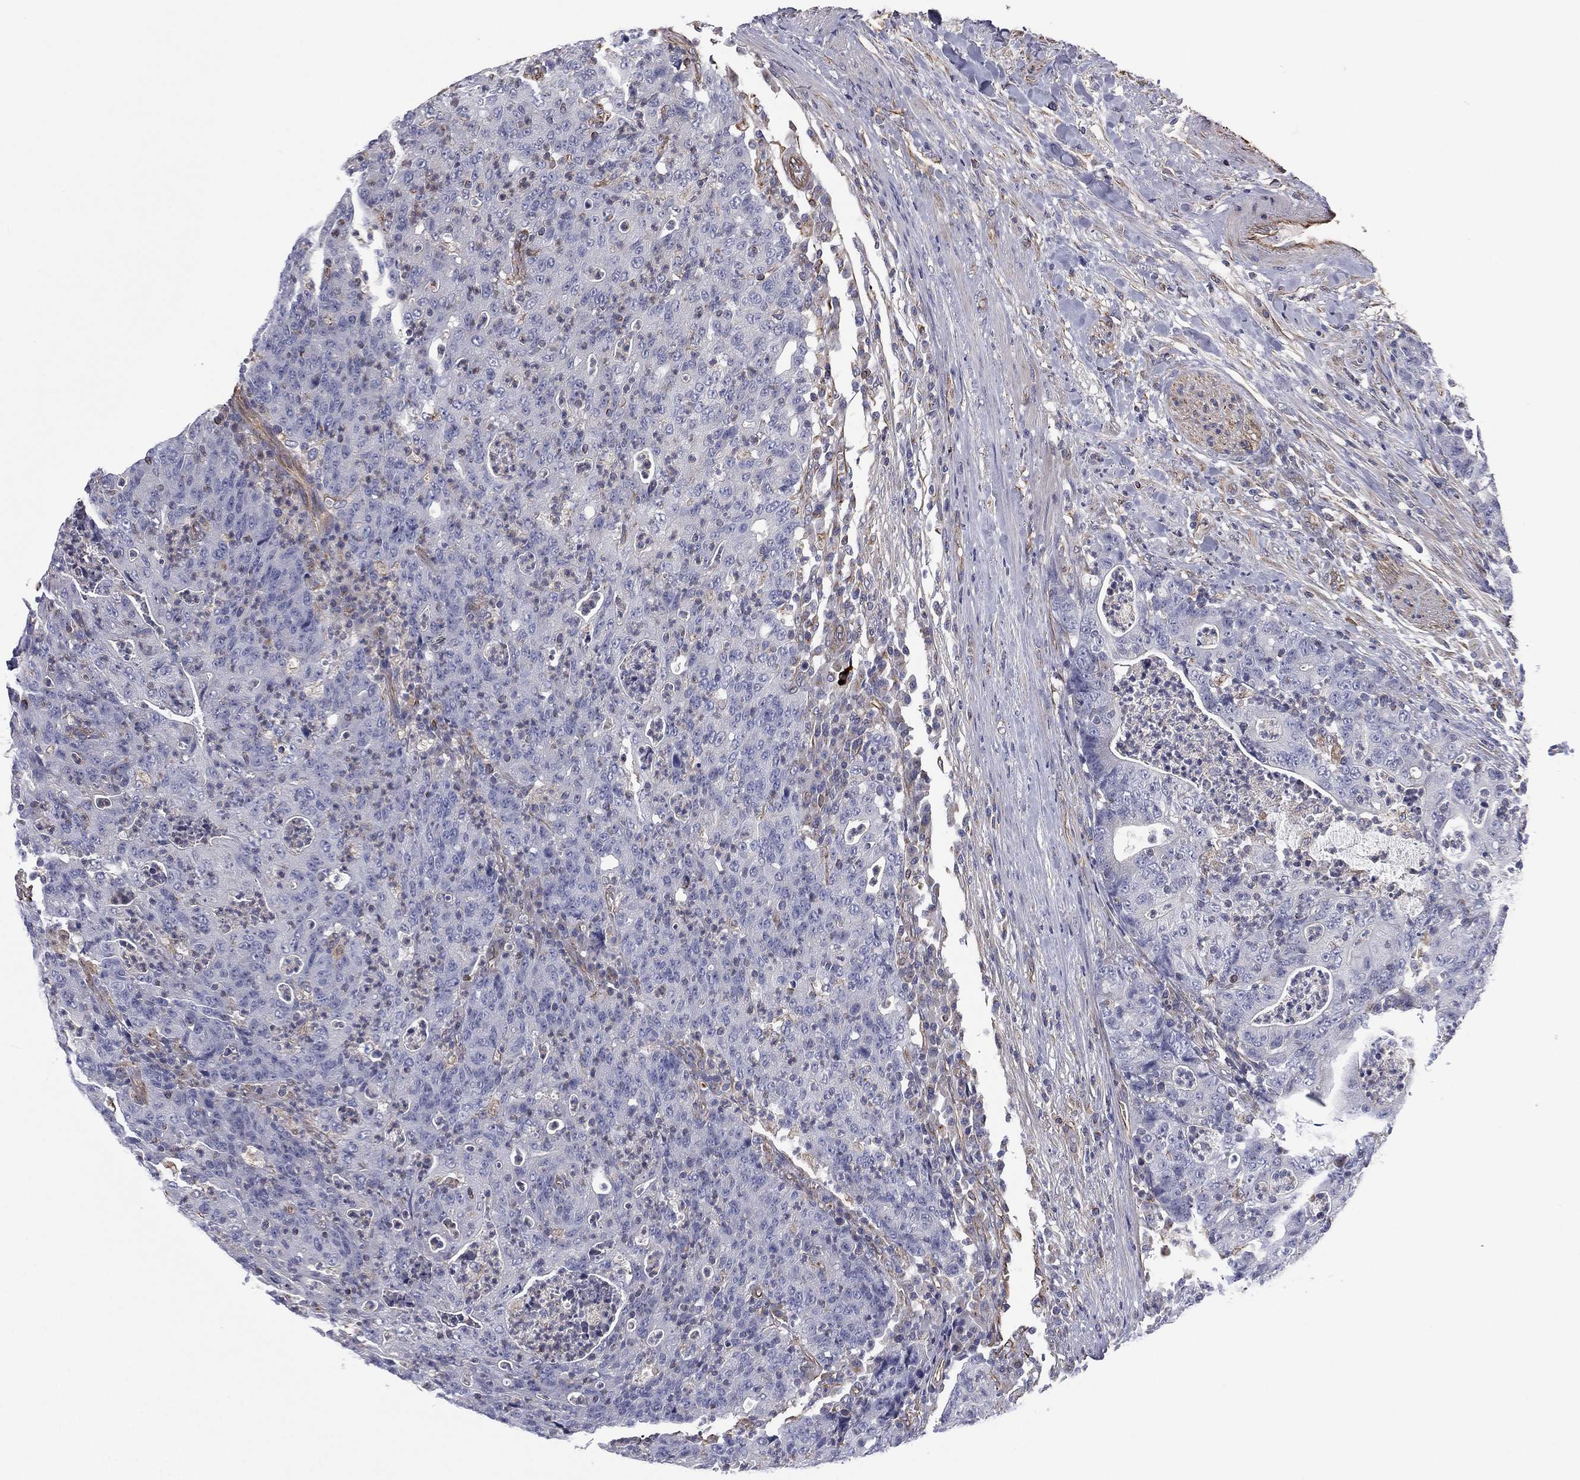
{"staining": {"intensity": "negative", "quantity": "none", "location": "none"}, "tissue": "colorectal cancer", "cell_type": "Tumor cells", "image_type": "cancer", "snomed": [{"axis": "morphology", "description": "Adenocarcinoma, NOS"}, {"axis": "topography", "description": "Colon"}], "caption": "An image of colorectal adenocarcinoma stained for a protein reveals no brown staining in tumor cells.", "gene": "SCUBE1", "patient": {"sex": "male", "age": 70}}